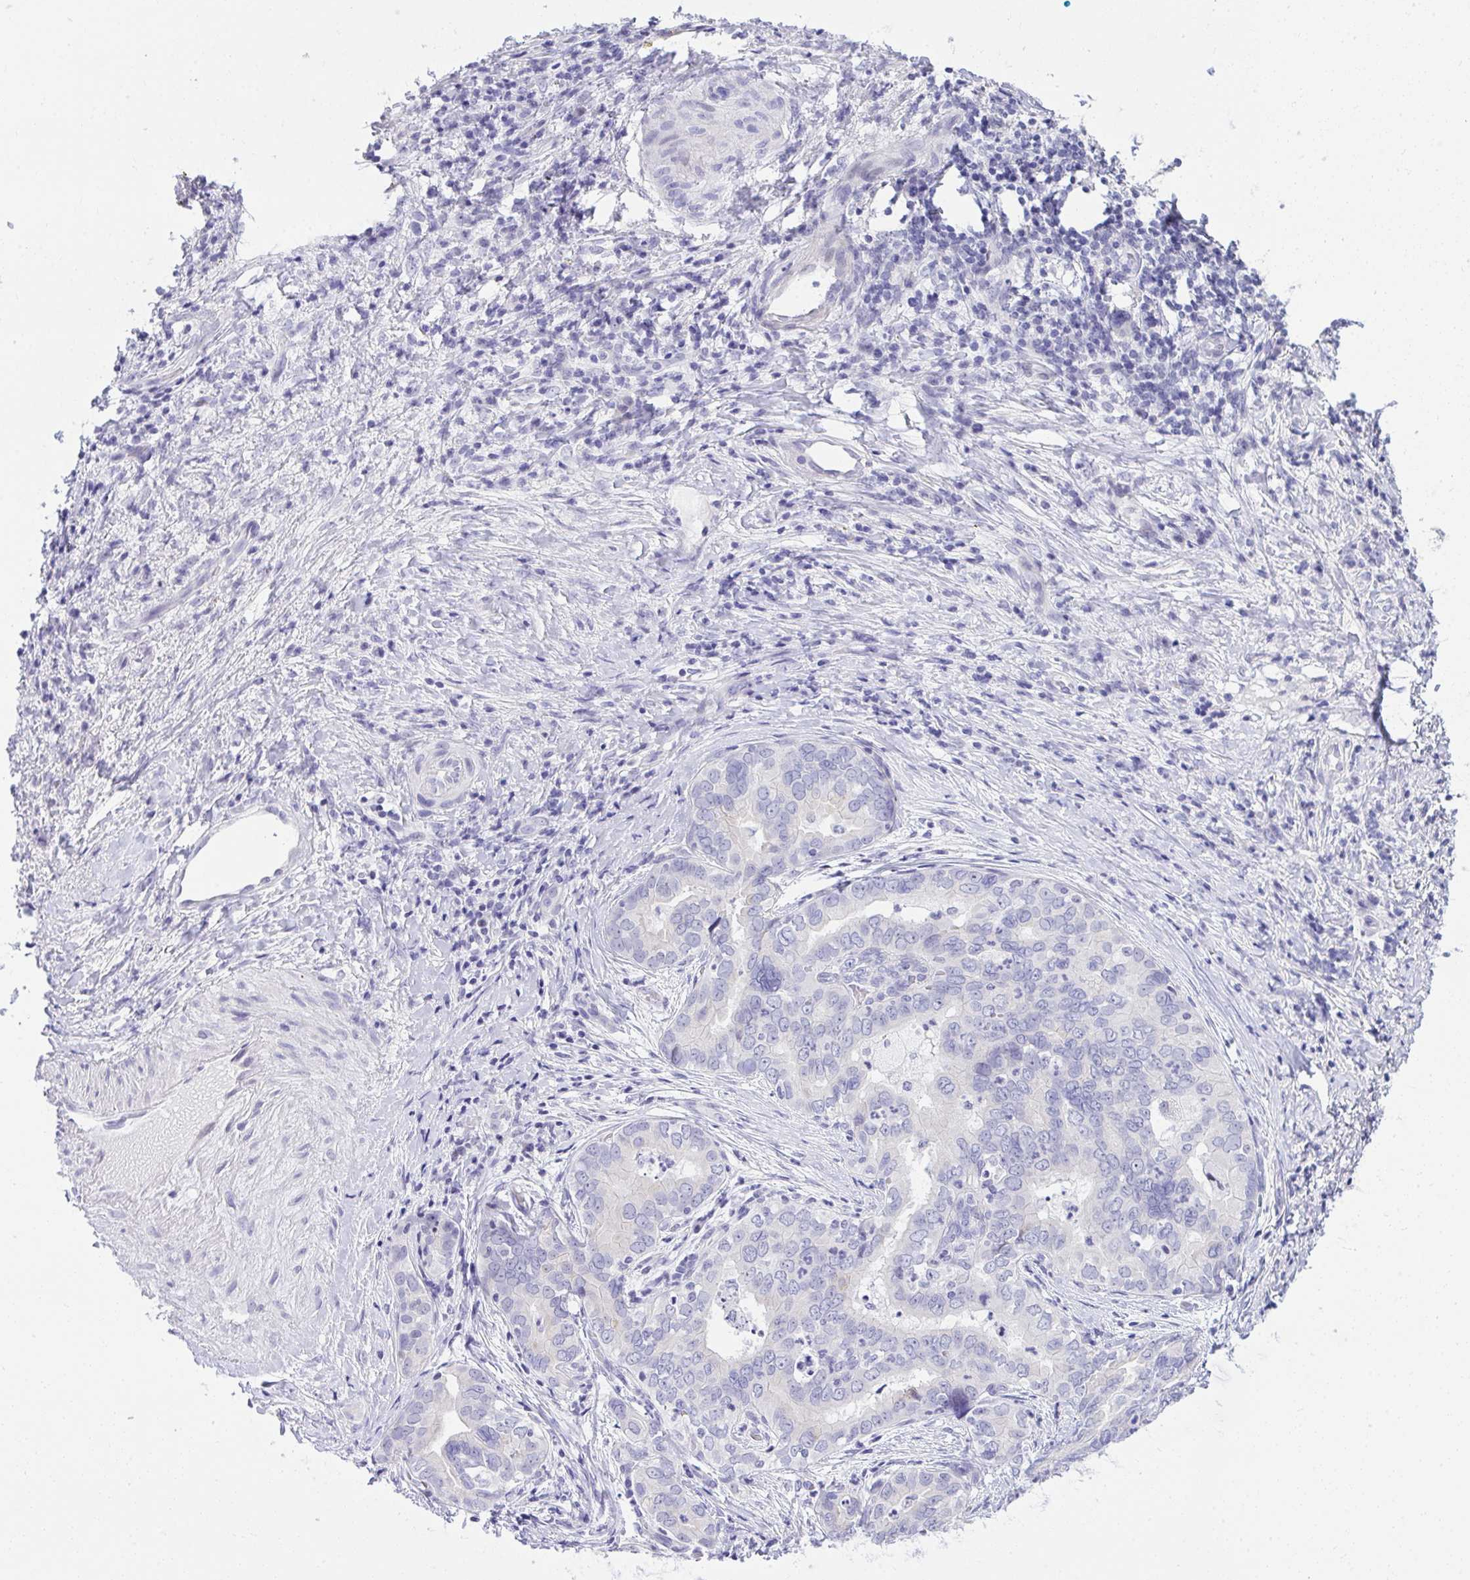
{"staining": {"intensity": "negative", "quantity": "none", "location": "none"}, "tissue": "liver cancer", "cell_type": "Tumor cells", "image_type": "cancer", "snomed": [{"axis": "morphology", "description": "Cholangiocarcinoma"}, {"axis": "topography", "description": "Liver"}], "caption": "This is an immunohistochemistry (IHC) micrograph of liver cancer (cholangiocarcinoma). There is no positivity in tumor cells.", "gene": "EID3", "patient": {"sex": "female", "age": 64}}